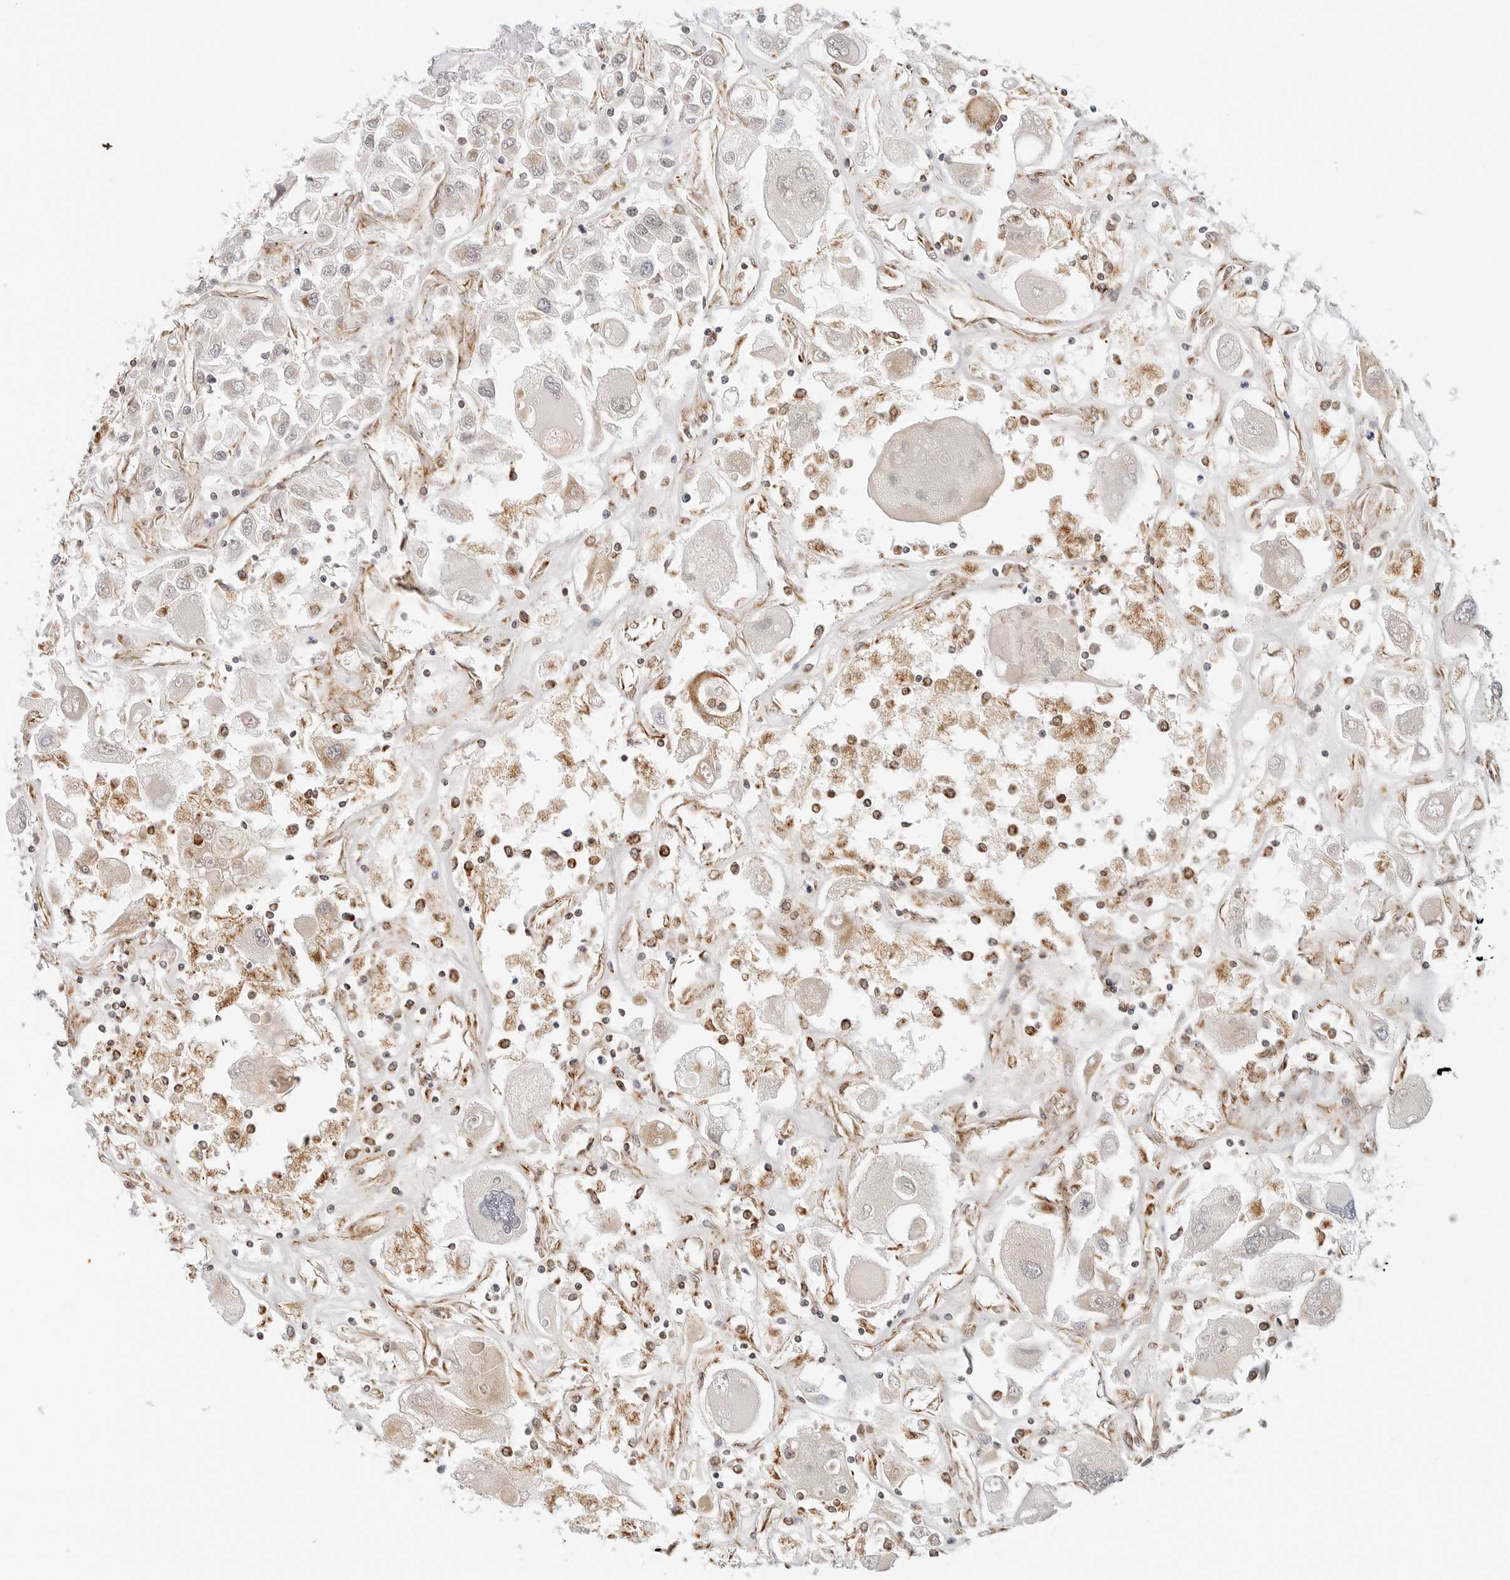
{"staining": {"intensity": "moderate", "quantity": "<25%", "location": "cytoplasmic/membranous"}, "tissue": "renal cancer", "cell_type": "Tumor cells", "image_type": "cancer", "snomed": [{"axis": "morphology", "description": "Adenocarcinoma, NOS"}, {"axis": "topography", "description": "Kidney"}], "caption": "Adenocarcinoma (renal) tissue displays moderate cytoplasmic/membranous positivity in approximately <25% of tumor cells, visualized by immunohistochemistry.", "gene": "DYRK4", "patient": {"sex": "female", "age": 52}}